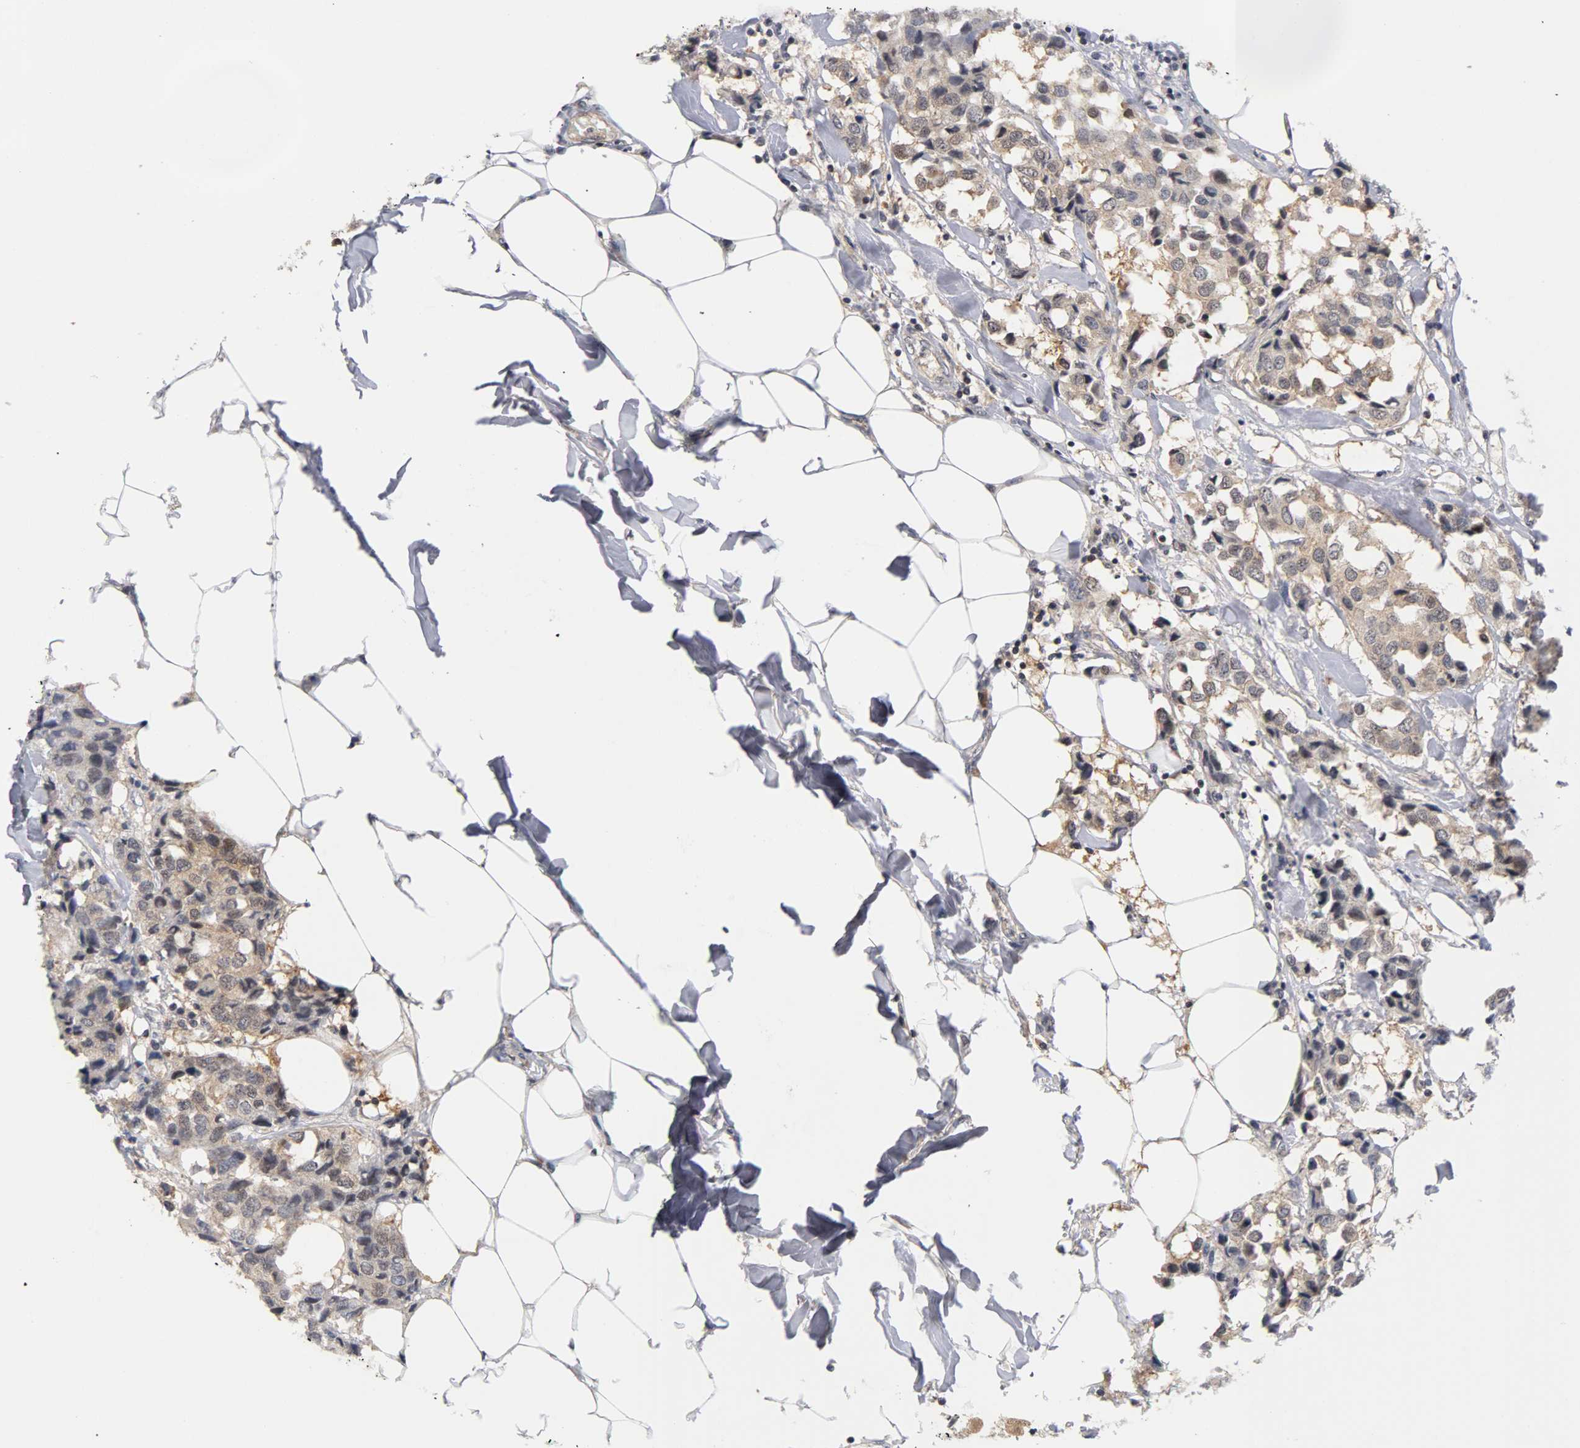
{"staining": {"intensity": "moderate", "quantity": "25%-75%", "location": "cytoplasmic/membranous,nuclear"}, "tissue": "breast cancer", "cell_type": "Tumor cells", "image_type": "cancer", "snomed": [{"axis": "morphology", "description": "Duct carcinoma"}, {"axis": "topography", "description": "Breast"}], "caption": "Moderate cytoplasmic/membranous and nuclear expression for a protein is present in approximately 25%-75% of tumor cells of intraductal carcinoma (breast) using immunohistochemistry (IHC).", "gene": "UBE2M", "patient": {"sex": "female", "age": 80}}